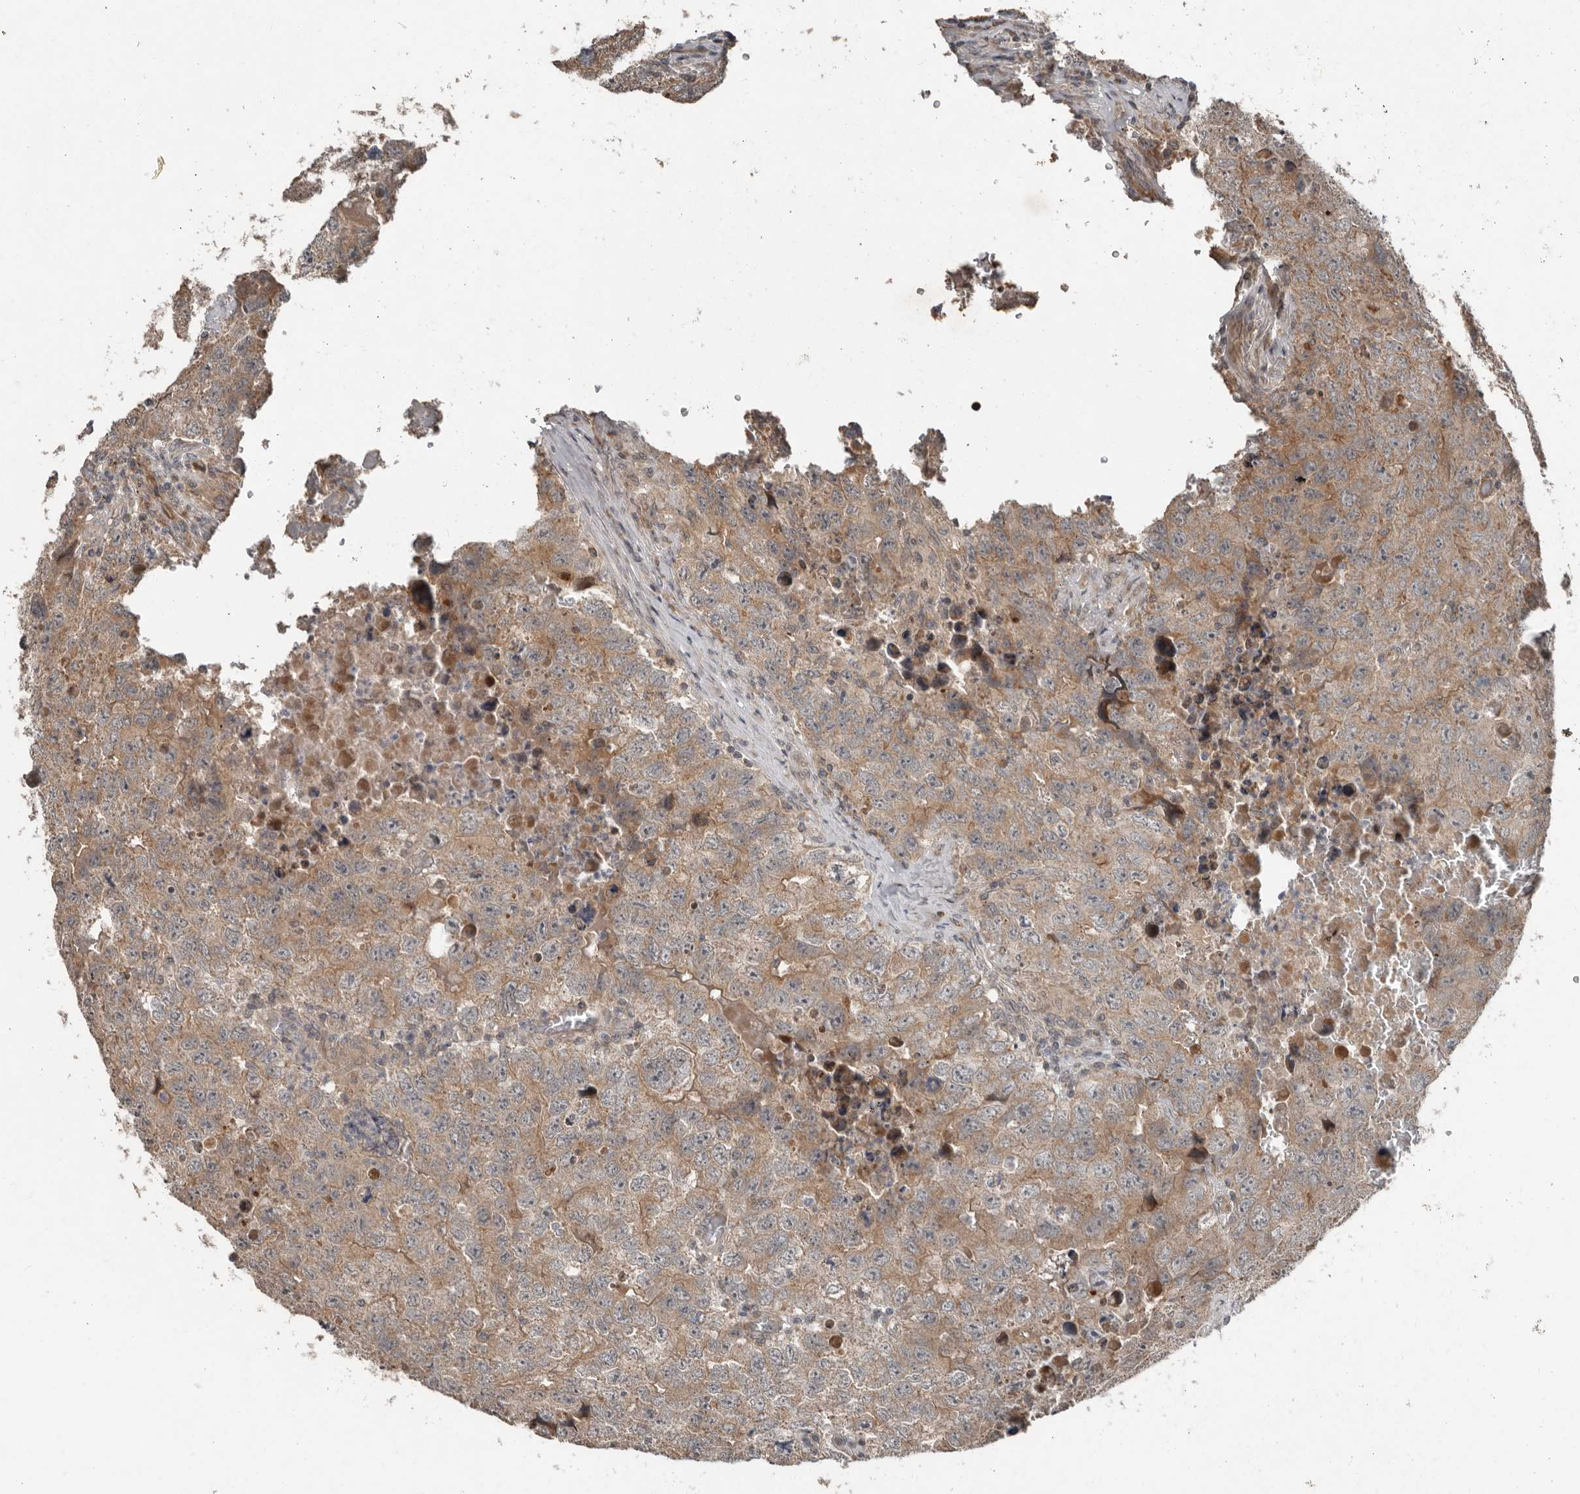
{"staining": {"intensity": "moderate", "quantity": "25%-75%", "location": "cytoplasmic/membranous"}, "tissue": "testis cancer", "cell_type": "Tumor cells", "image_type": "cancer", "snomed": [{"axis": "morphology", "description": "Seminoma, NOS"}, {"axis": "morphology", "description": "Carcinoma, Embryonal, NOS"}, {"axis": "topography", "description": "Testis"}], "caption": "Immunohistochemical staining of embryonal carcinoma (testis) shows moderate cytoplasmic/membranous protein positivity in approximately 25%-75% of tumor cells.", "gene": "SLC6A7", "patient": {"sex": "male", "age": 43}}